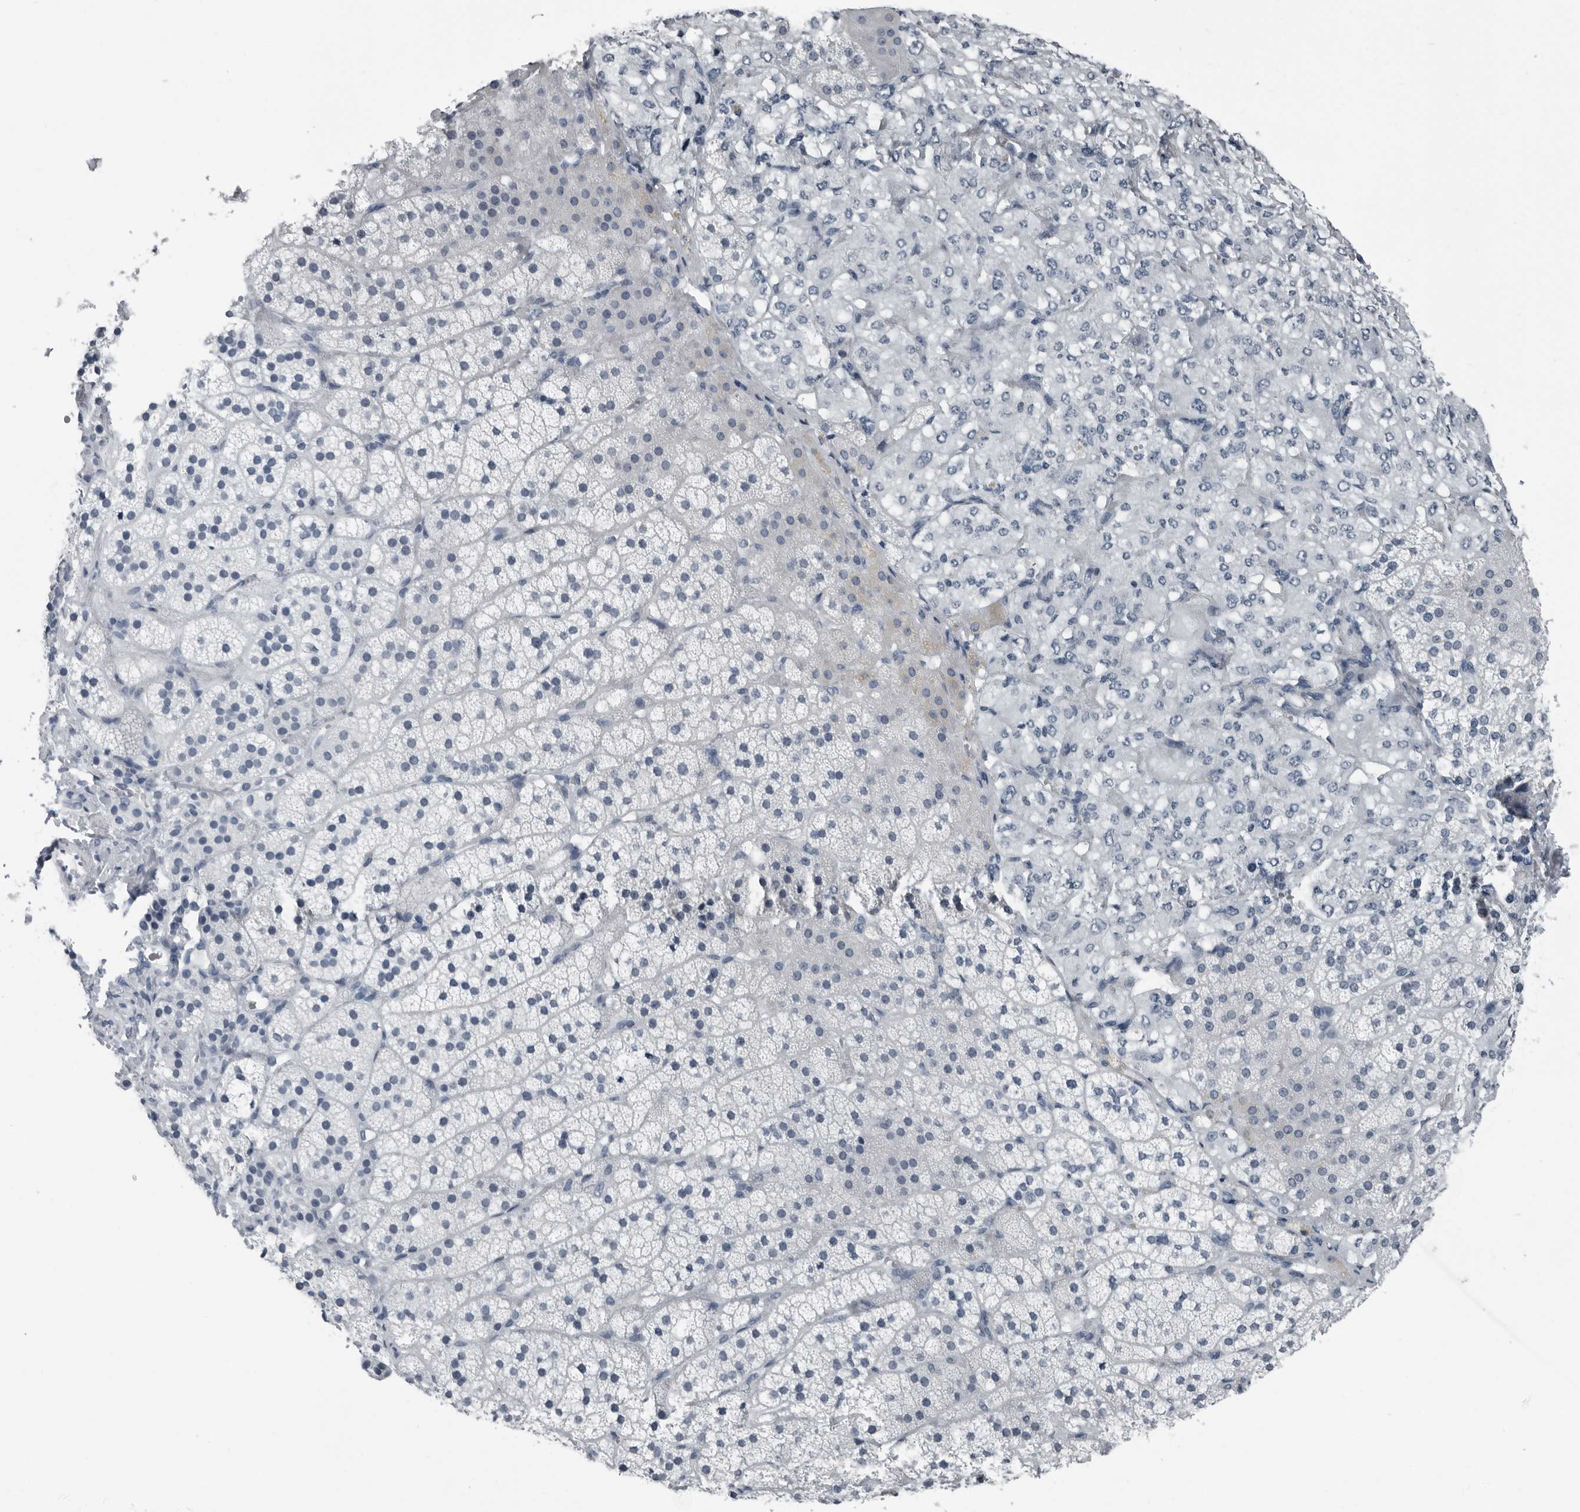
{"staining": {"intensity": "negative", "quantity": "none", "location": "none"}, "tissue": "adrenal gland", "cell_type": "Glandular cells", "image_type": "normal", "snomed": [{"axis": "morphology", "description": "Normal tissue, NOS"}, {"axis": "topography", "description": "Adrenal gland"}], "caption": "Immunohistochemical staining of benign human adrenal gland exhibits no significant expression in glandular cells.", "gene": "PRSS1", "patient": {"sex": "female", "age": 44}}